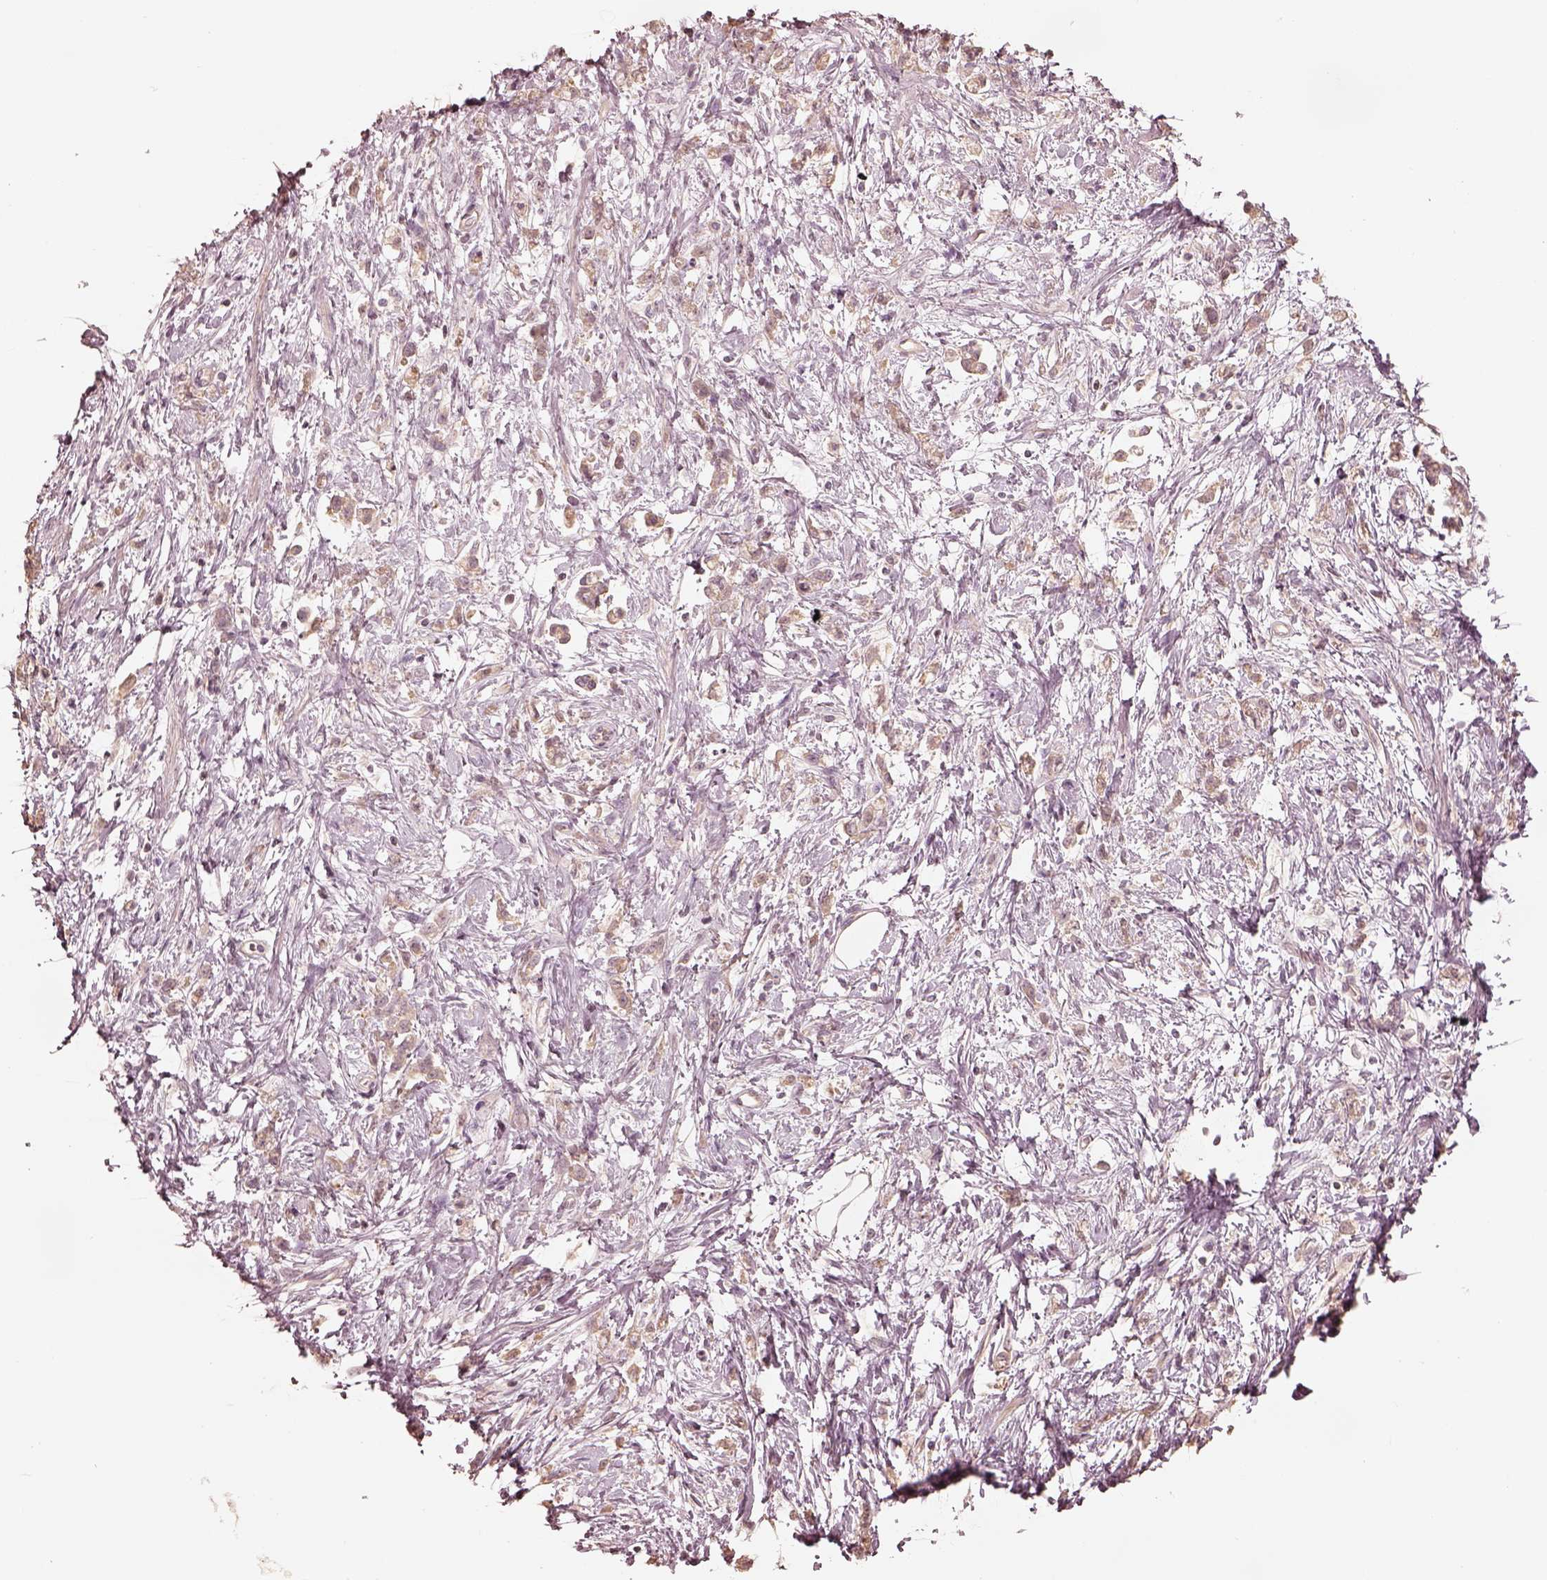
{"staining": {"intensity": "negative", "quantity": "none", "location": "none"}, "tissue": "stomach cancer", "cell_type": "Tumor cells", "image_type": "cancer", "snomed": [{"axis": "morphology", "description": "Adenocarcinoma, NOS"}, {"axis": "topography", "description": "Stomach"}], "caption": "A photomicrograph of stomach adenocarcinoma stained for a protein demonstrates no brown staining in tumor cells.", "gene": "KIF5C", "patient": {"sex": "female", "age": 60}}